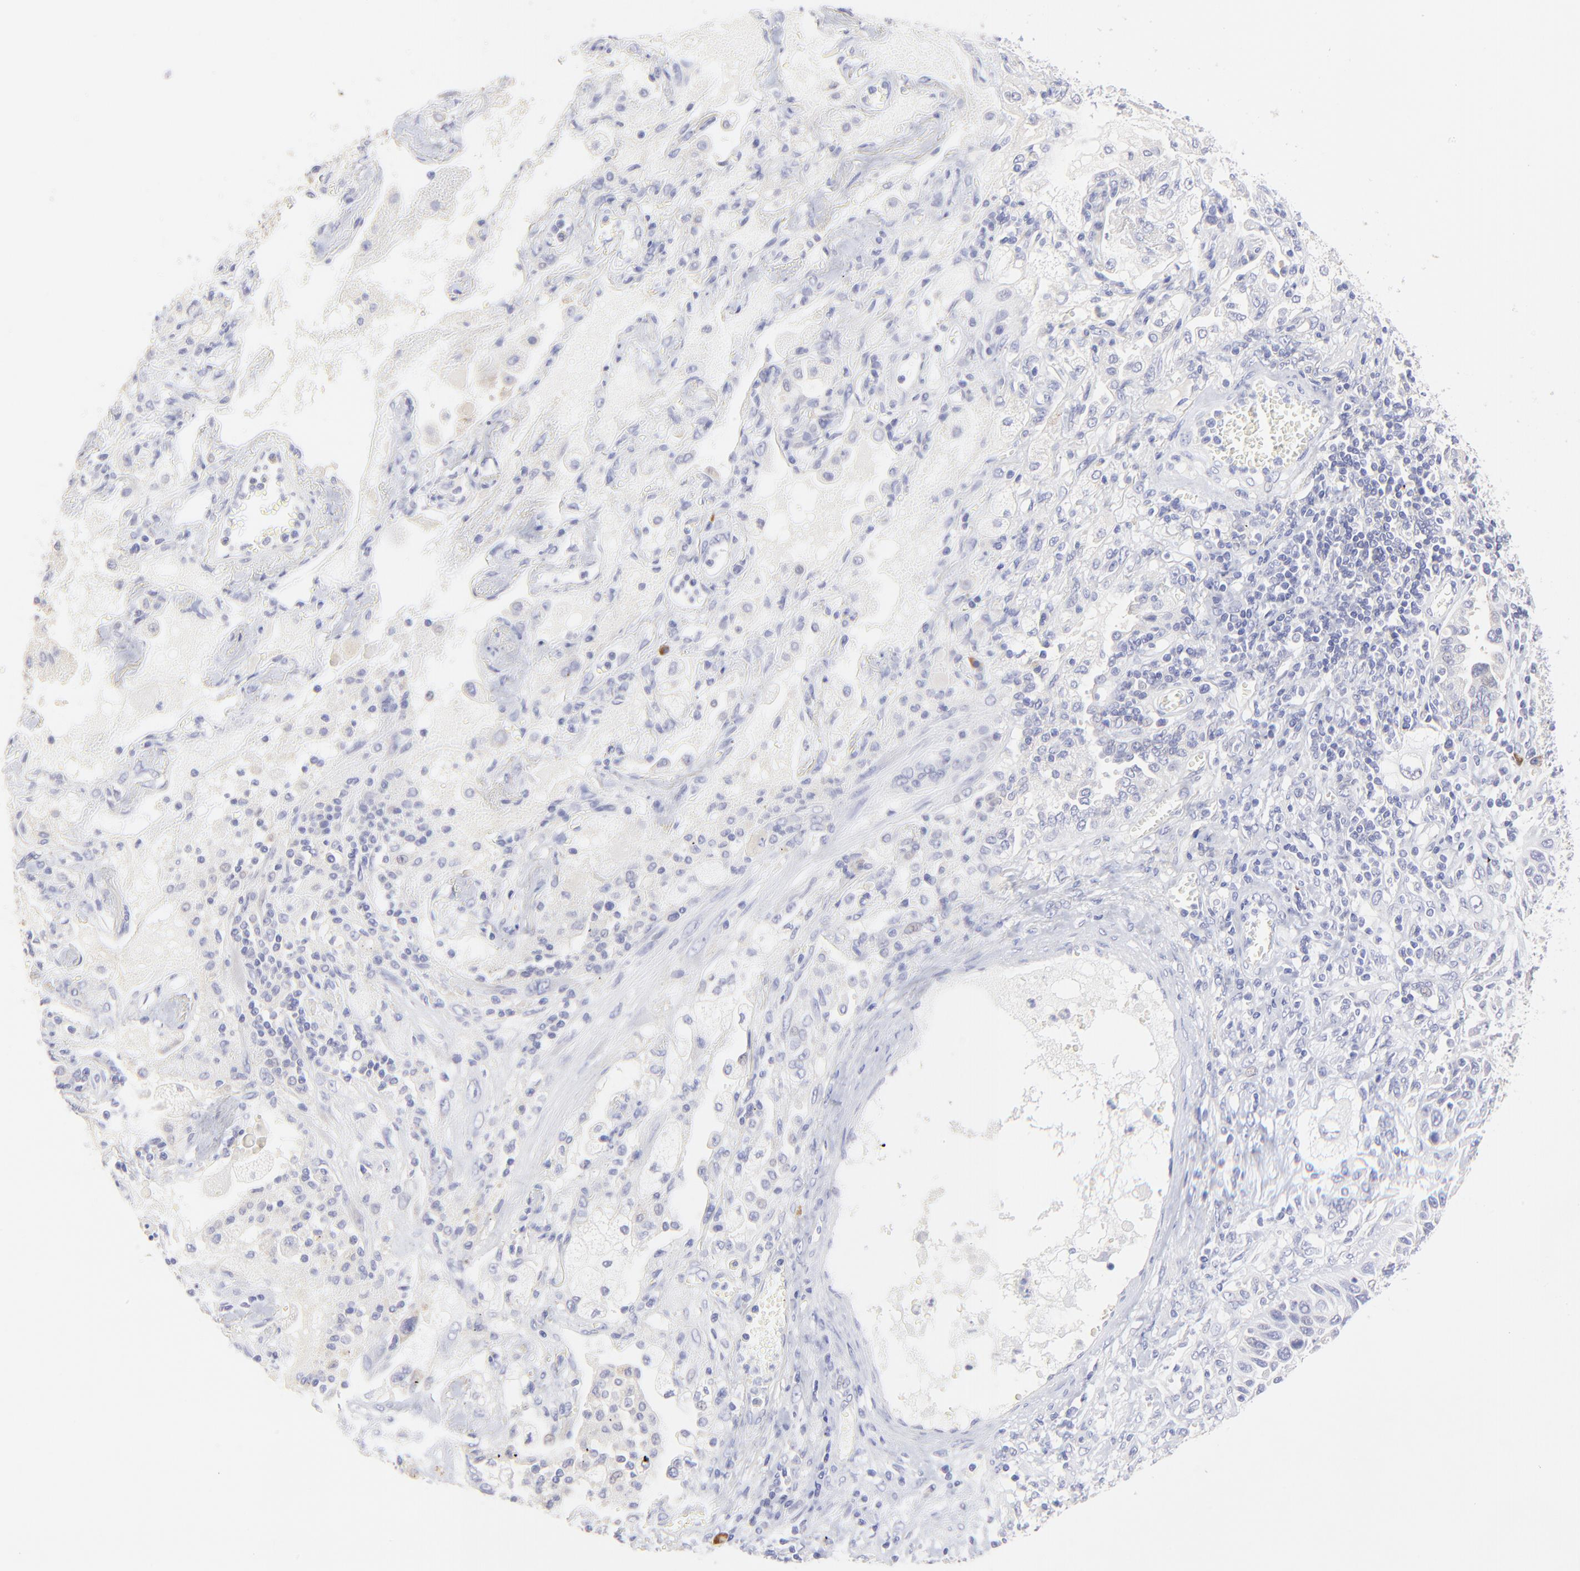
{"staining": {"intensity": "negative", "quantity": "none", "location": "none"}, "tissue": "lung cancer", "cell_type": "Tumor cells", "image_type": "cancer", "snomed": [{"axis": "morphology", "description": "Squamous cell carcinoma, NOS"}, {"axis": "topography", "description": "Lung"}], "caption": "Immunohistochemistry (IHC) photomicrograph of neoplastic tissue: human lung cancer stained with DAB (3,3'-diaminobenzidine) displays no significant protein expression in tumor cells. (DAB immunohistochemistry visualized using brightfield microscopy, high magnification).", "gene": "LHFPL1", "patient": {"sex": "female", "age": 76}}